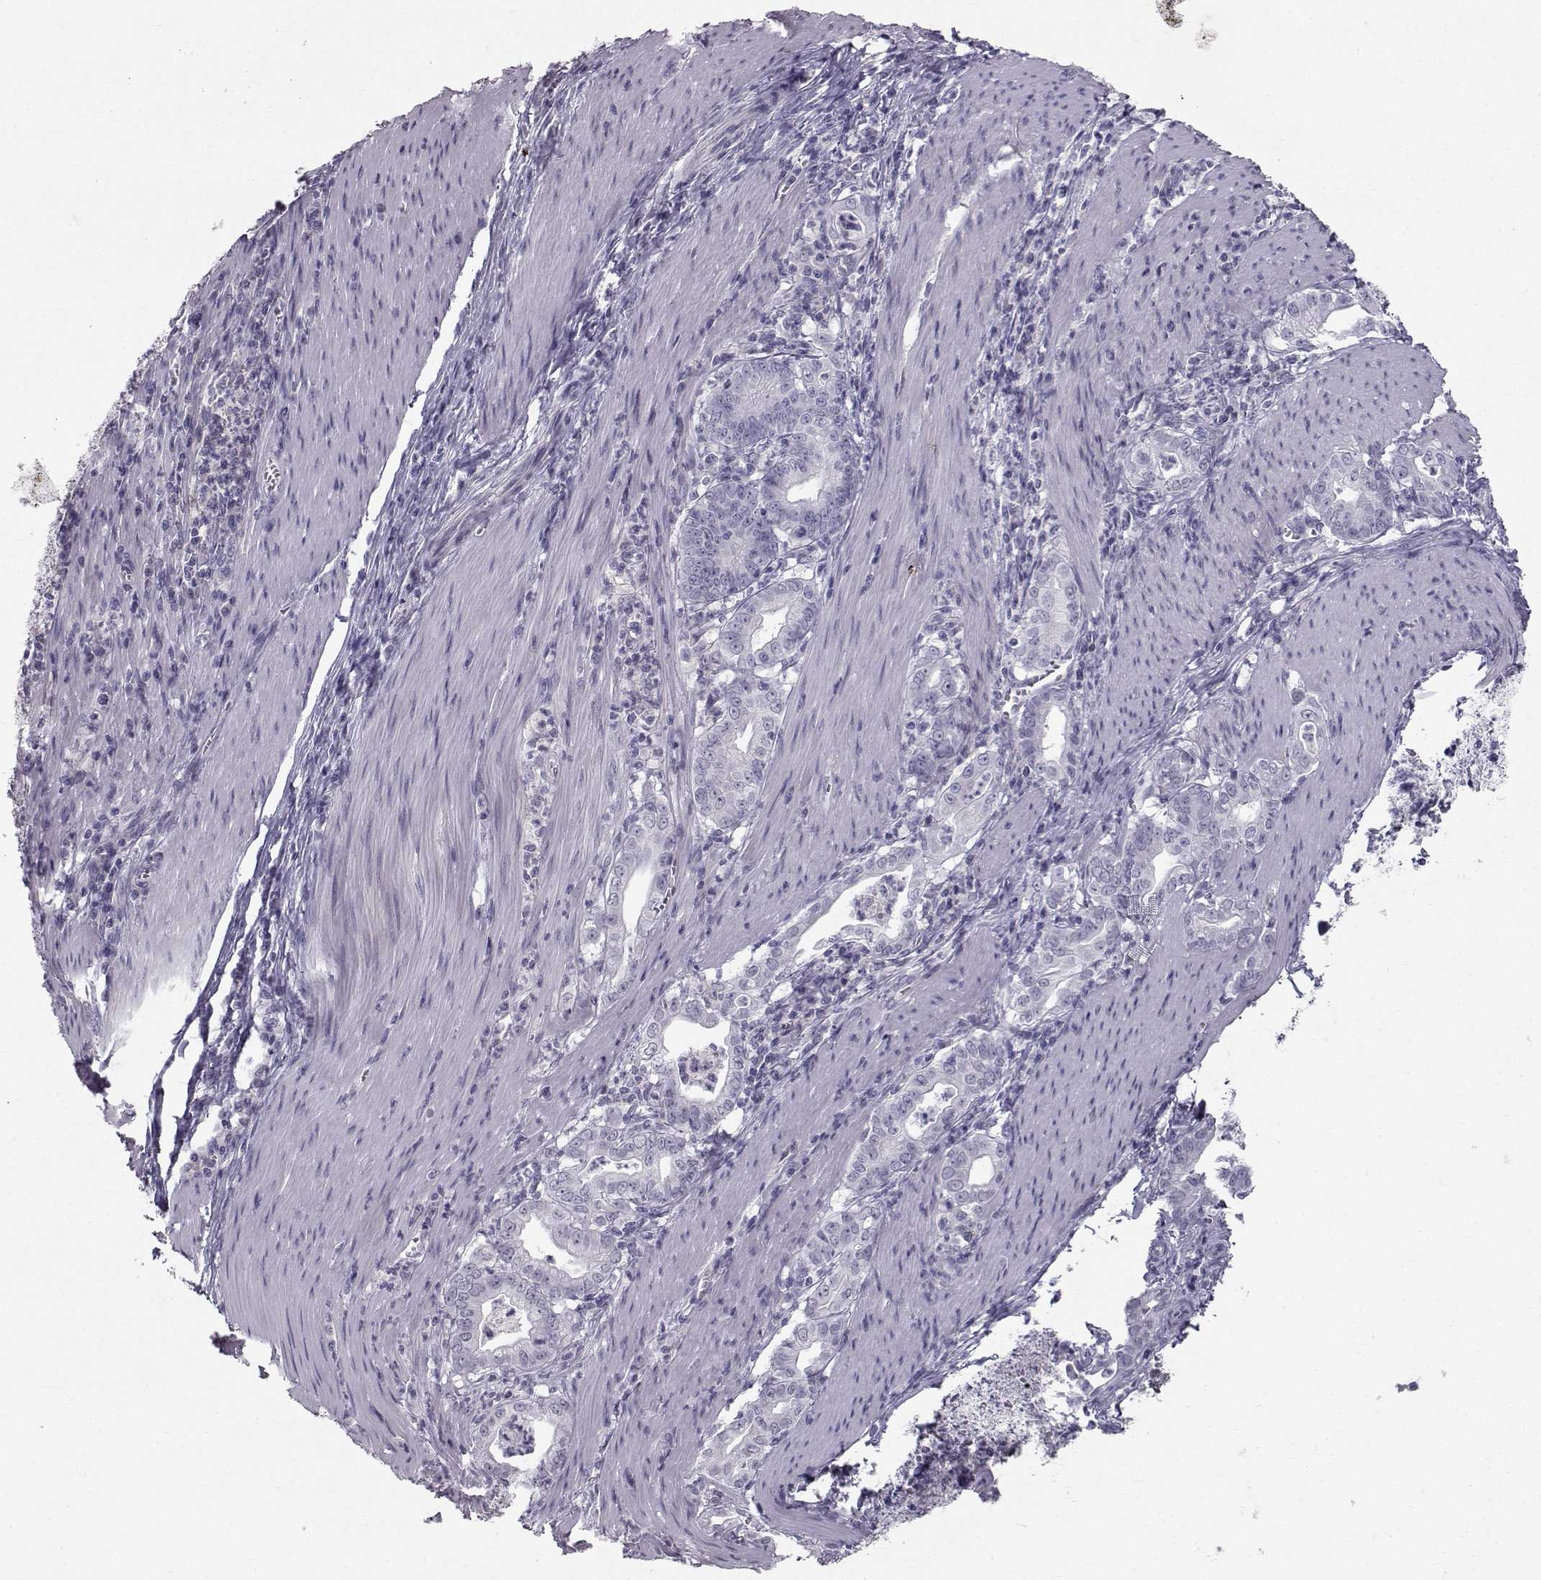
{"staining": {"intensity": "negative", "quantity": "none", "location": "none"}, "tissue": "stomach cancer", "cell_type": "Tumor cells", "image_type": "cancer", "snomed": [{"axis": "morphology", "description": "Adenocarcinoma, NOS"}, {"axis": "topography", "description": "Stomach, upper"}], "caption": "The histopathology image reveals no staining of tumor cells in stomach adenocarcinoma.", "gene": "SPDYE4", "patient": {"sex": "female", "age": 79}}